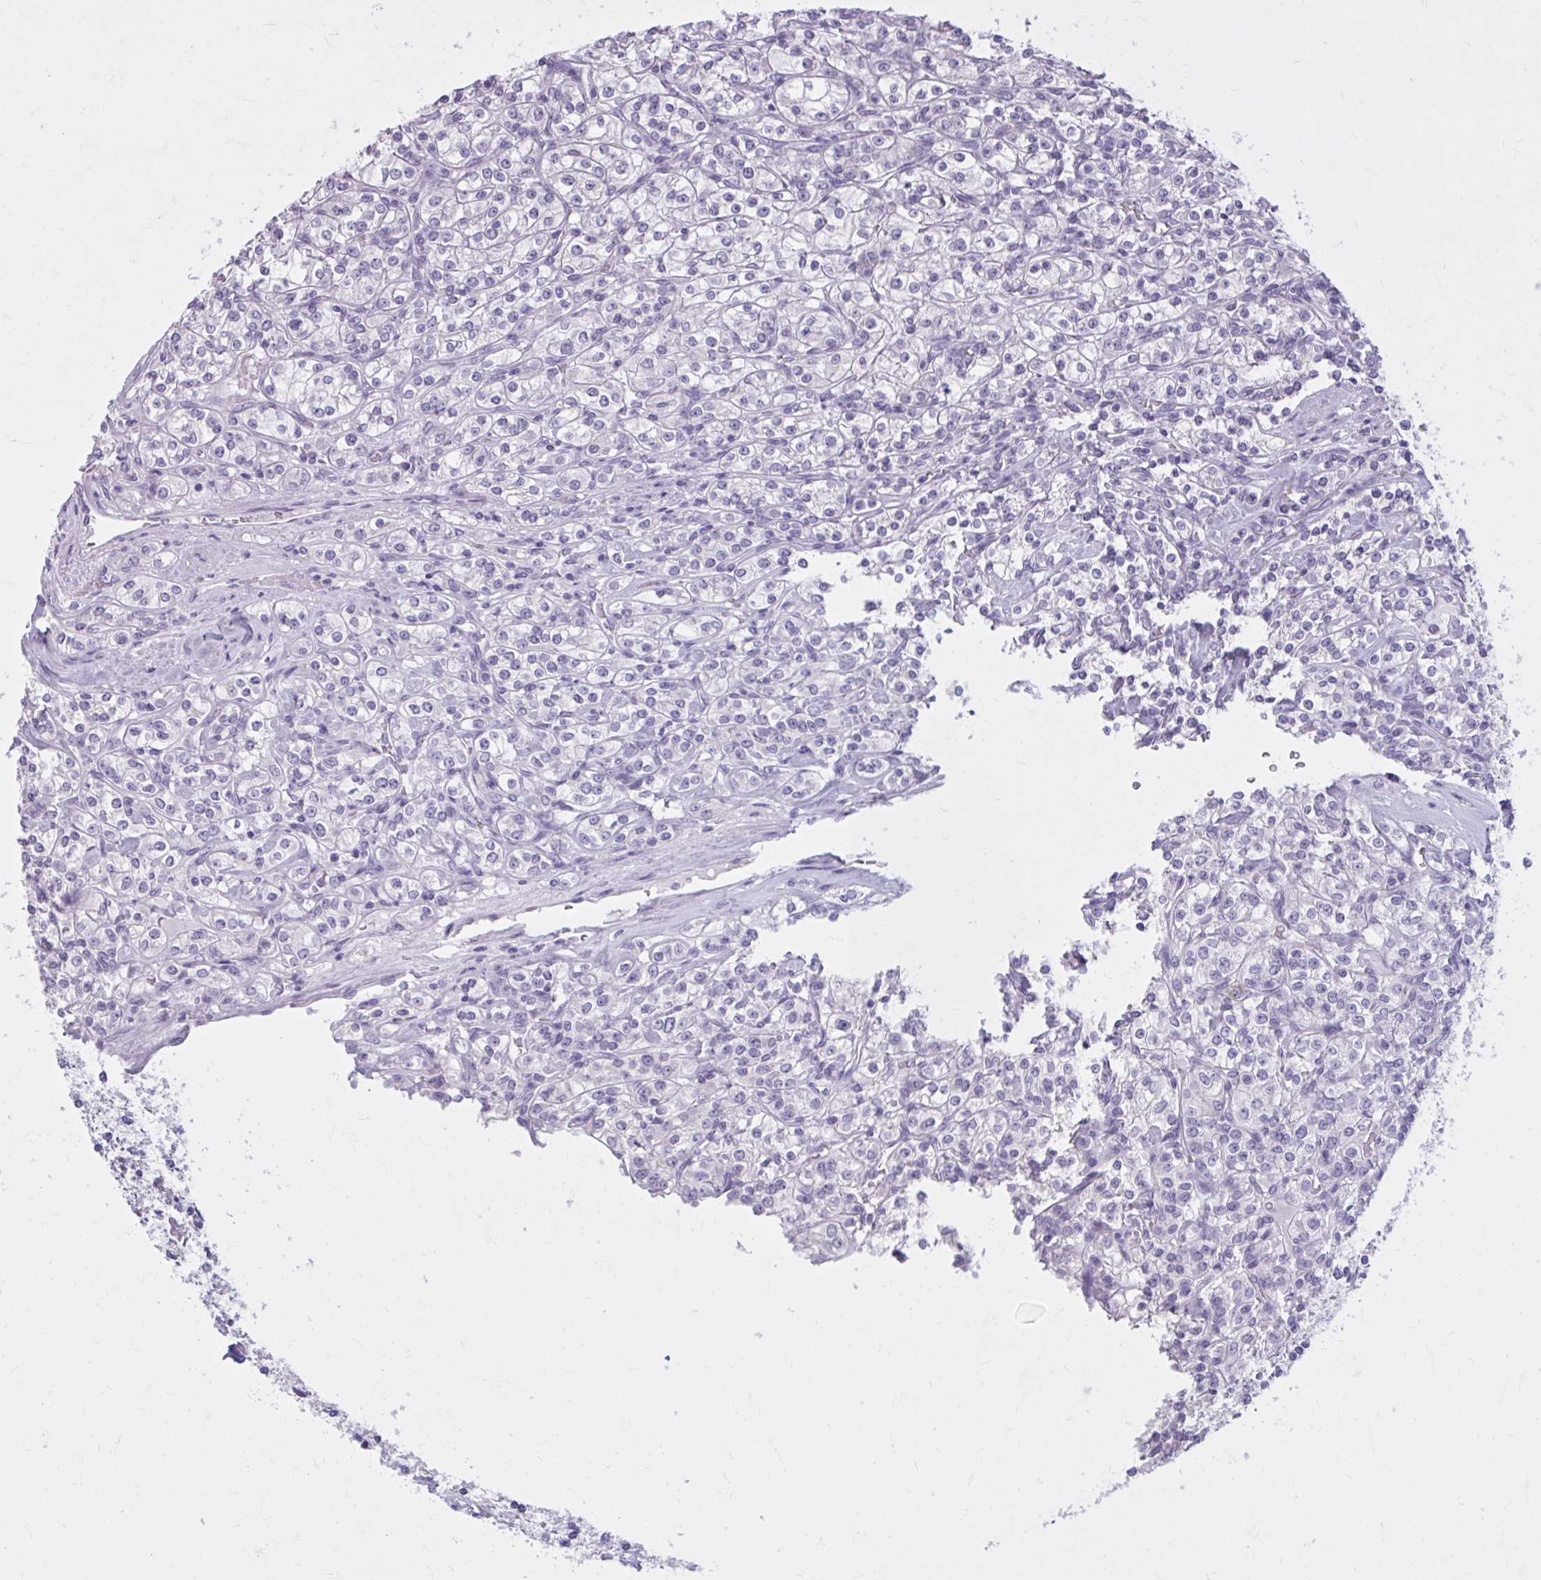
{"staining": {"intensity": "negative", "quantity": "none", "location": "none"}, "tissue": "renal cancer", "cell_type": "Tumor cells", "image_type": "cancer", "snomed": [{"axis": "morphology", "description": "Adenocarcinoma, NOS"}, {"axis": "topography", "description": "Kidney"}], "caption": "A micrograph of human renal adenocarcinoma is negative for staining in tumor cells. (Stains: DAB immunohistochemistry (IHC) with hematoxylin counter stain, Microscopy: brightfield microscopy at high magnification).", "gene": "OR4B1", "patient": {"sex": "male", "age": 77}}